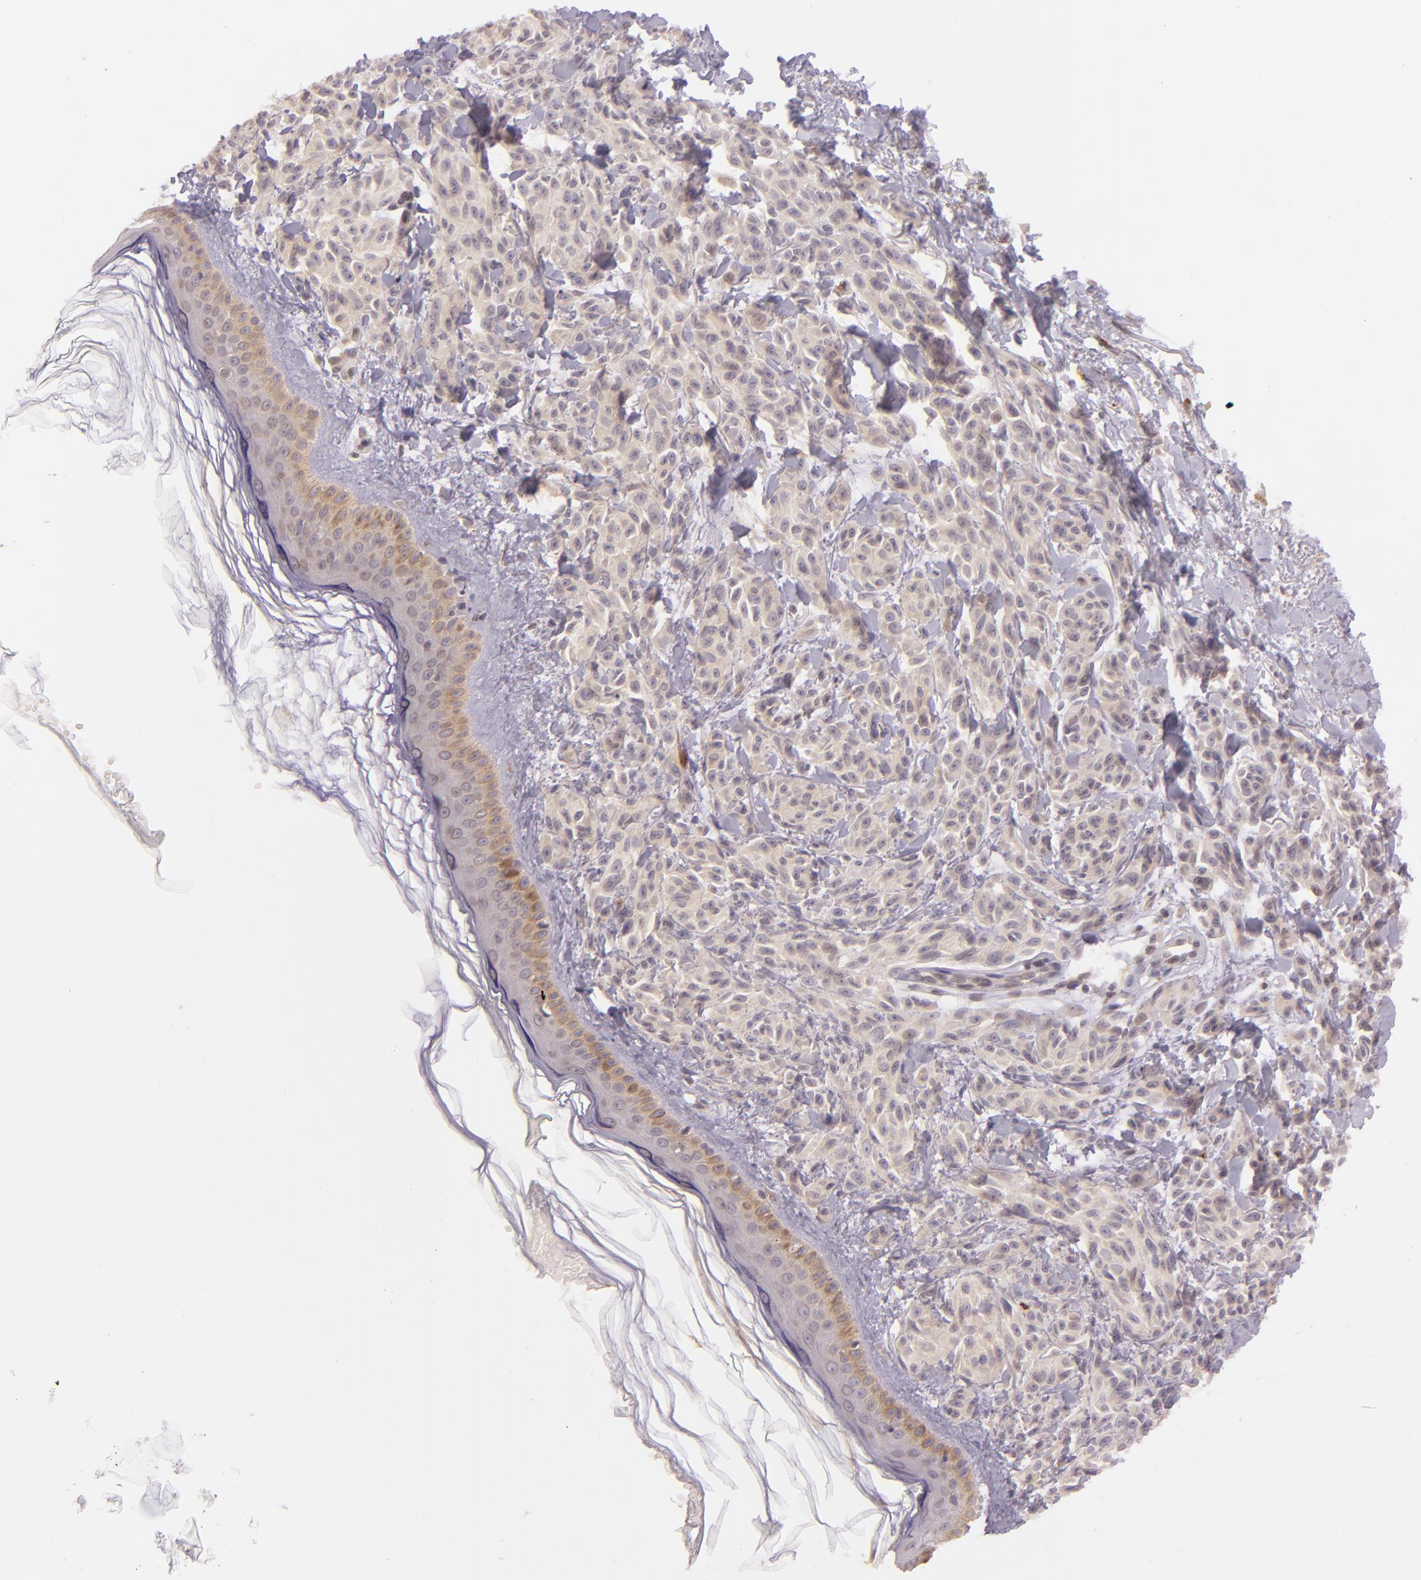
{"staining": {"intensity": "weak", "quantity": ">75%", "location": "cytoplasmic/membranous"}, "tissue": "melanoma", "cell_type": "Tumor cells", "image_type": "cancer", "snomed": [{"axis": "morphology", "description": "Malignant melanoma, NOS"}, {"axis": "topography", "description": "Skin"}], "caption": "Human melanoma stained for a protein (brown) demonstrates weak cytoplasmic/membranous positive staining in about >75% of tumor cells.", "gene": "LGMN", "patient": {"sex": "female", "age": 73}}